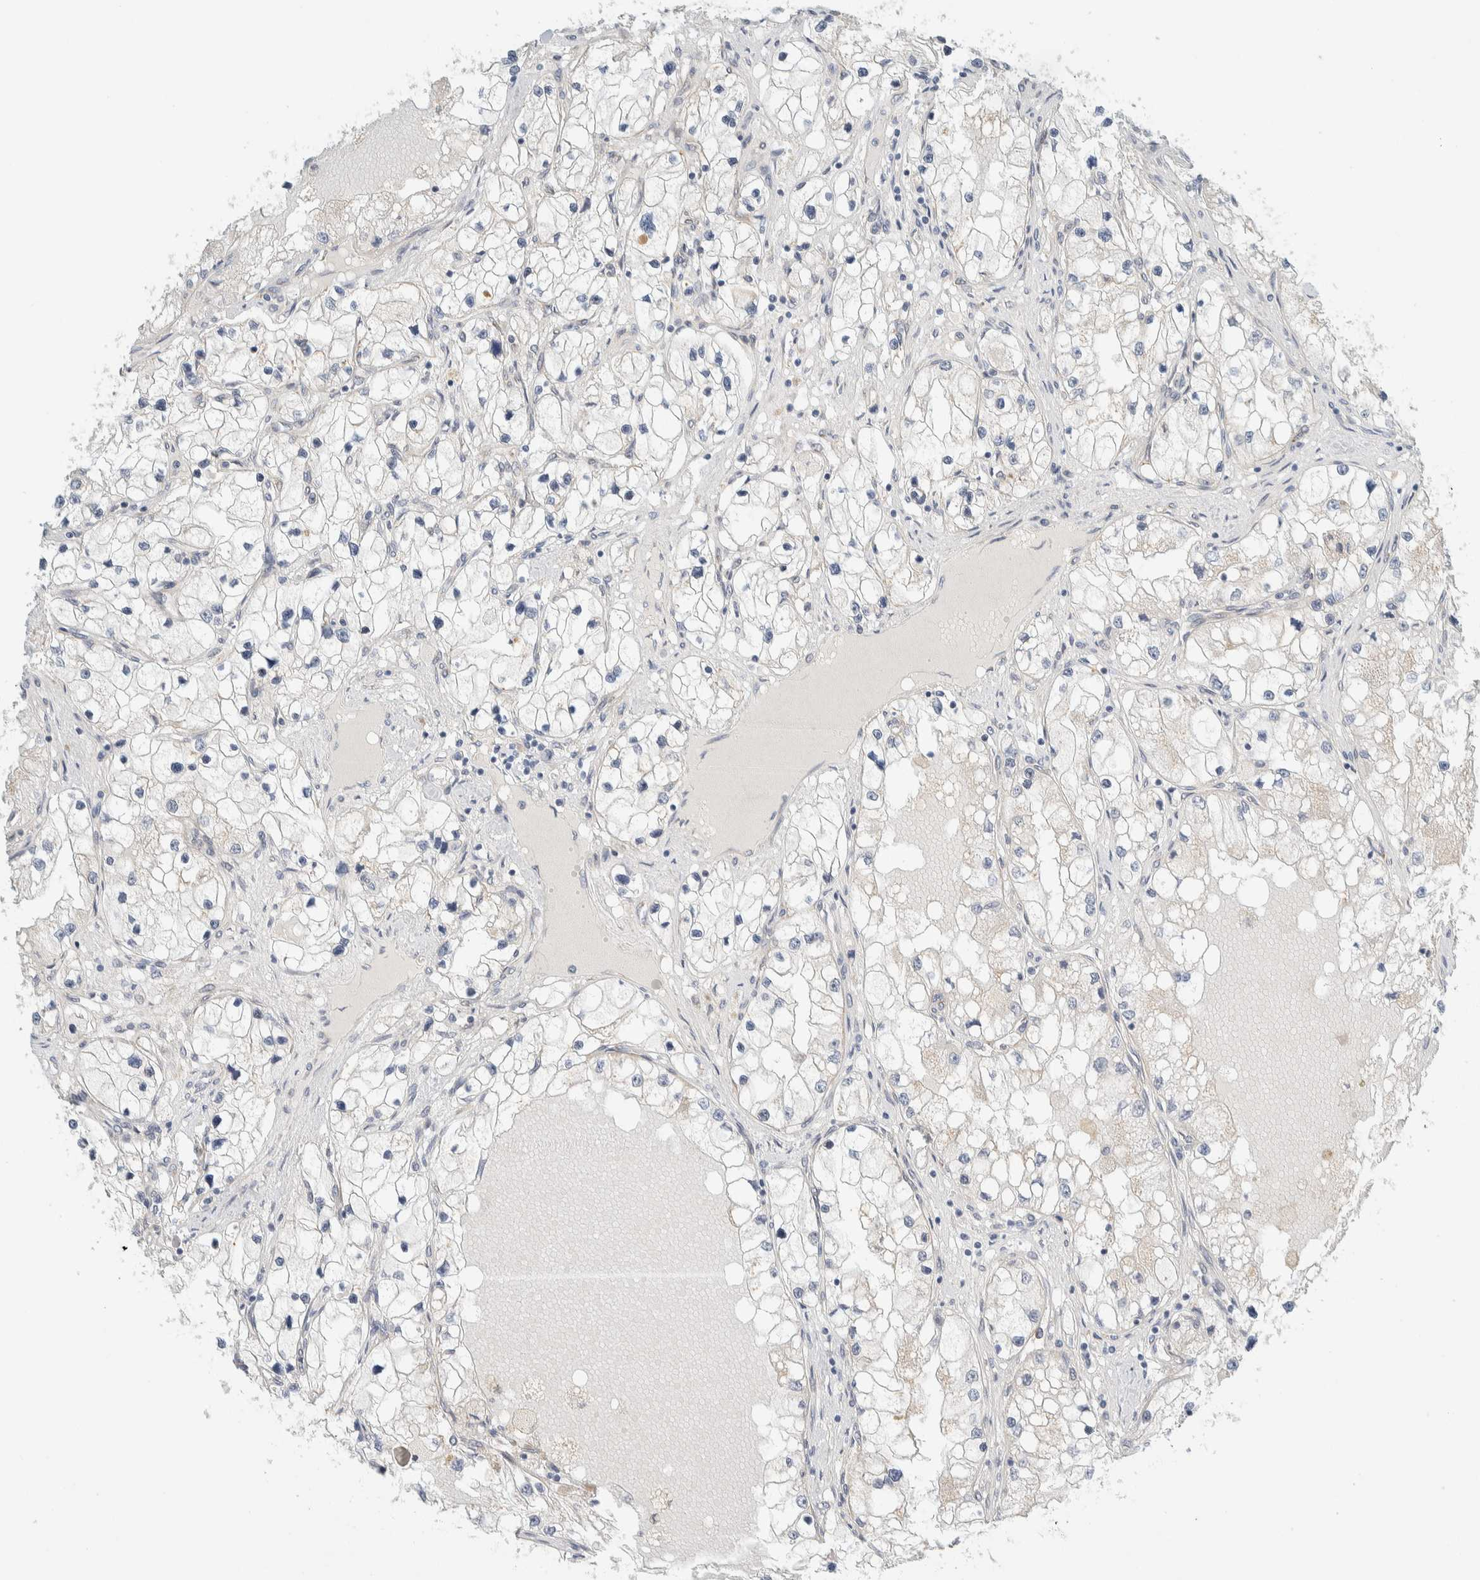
{"staining": {"intensity": "negative", "quantity": "none", "location": "none"}, "tissue": "renal cancer", "cell_type": "Tumor cells", "image_type": "cancer", "snomed": [{"axis": "morphology", "description": "Adenocarcinoma, NOS"}, {"axis": "topography", "description": "Kidney"}], "caption": "Tumor cells are negative for protein expression in human renal adenocarcinoma. Nuclei are stained in blue.", "gene": "TMEM184B", "patient": {"sex": "male", "age": 68}}